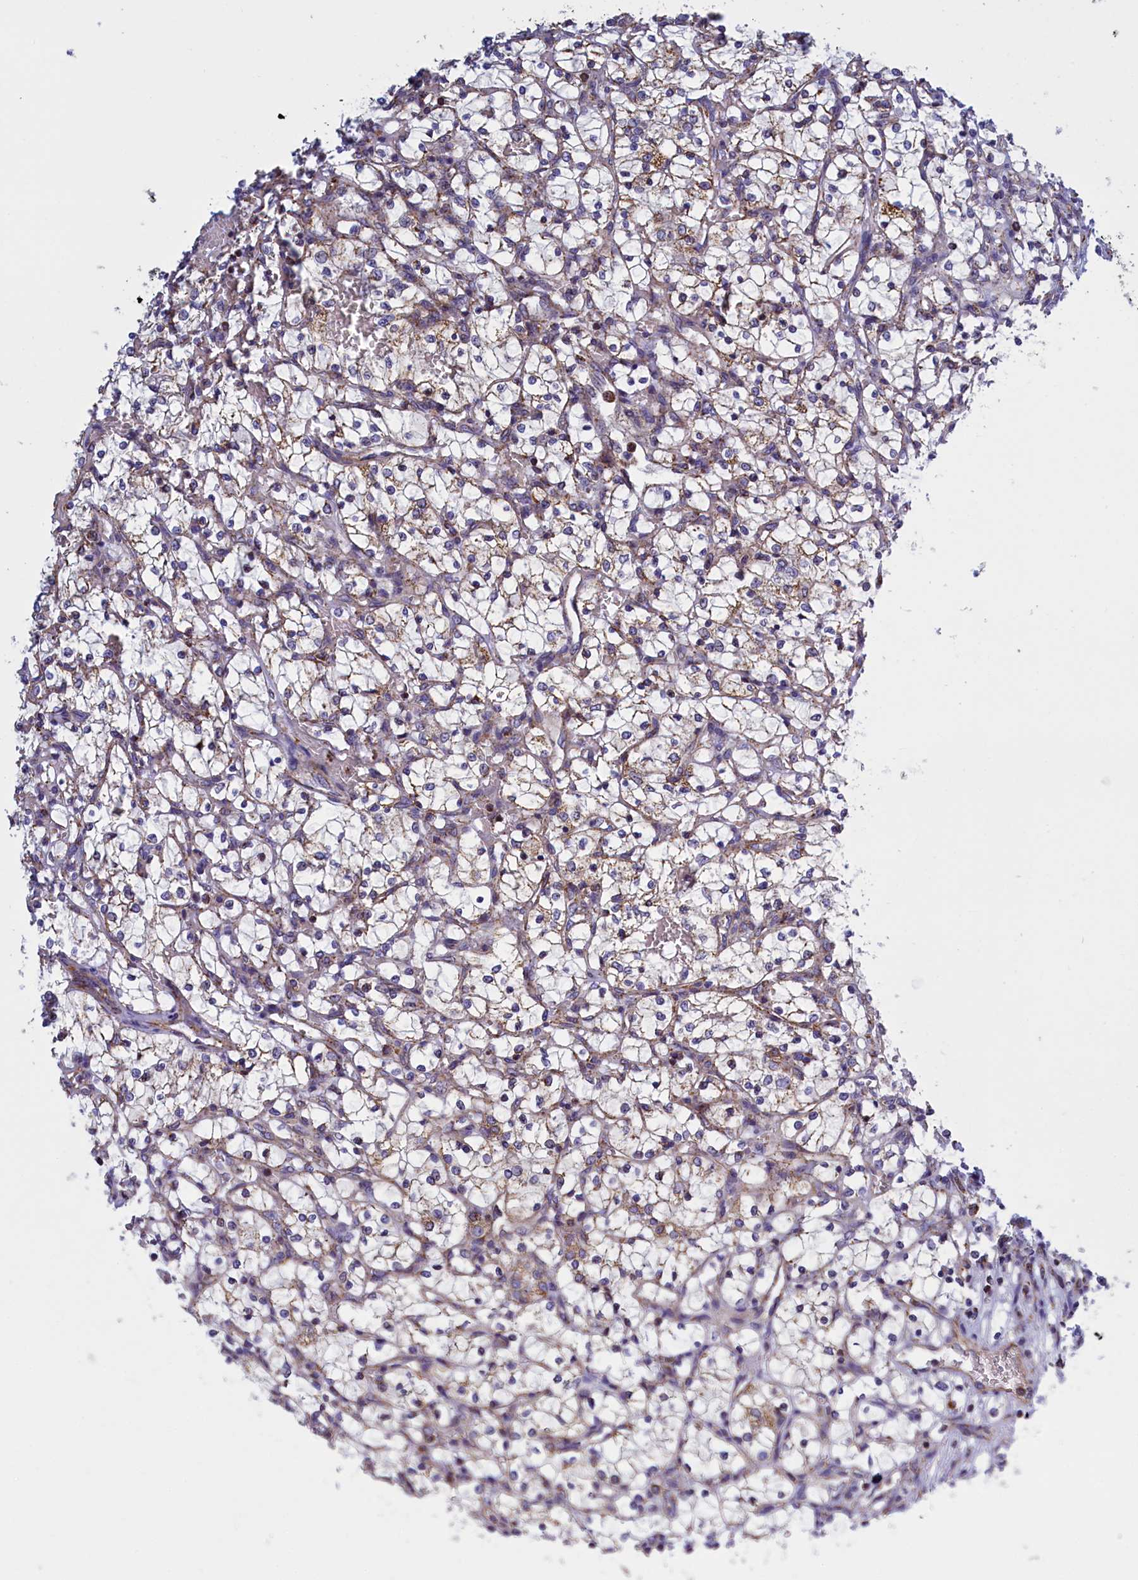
{"staining": {"intensity": "weak", "quantity": "<25%", "location": "cytoplasmic/membranous"}, "tissue": "renal cancer", "cell_type": "Tumor cells", "image_type": "cancer", "snomed": [{"axis": "morphology", "description": "Adenocarcinoma, NOS"}, {"axis": "topography", "description": "Kidney"}], "caption": "Renal adenocarcinoma was stained to show a protein in brown. There is no significant staining in tumor cells.", "gene": "IFT122", "patient": {"sex": "female", "age": 69}}